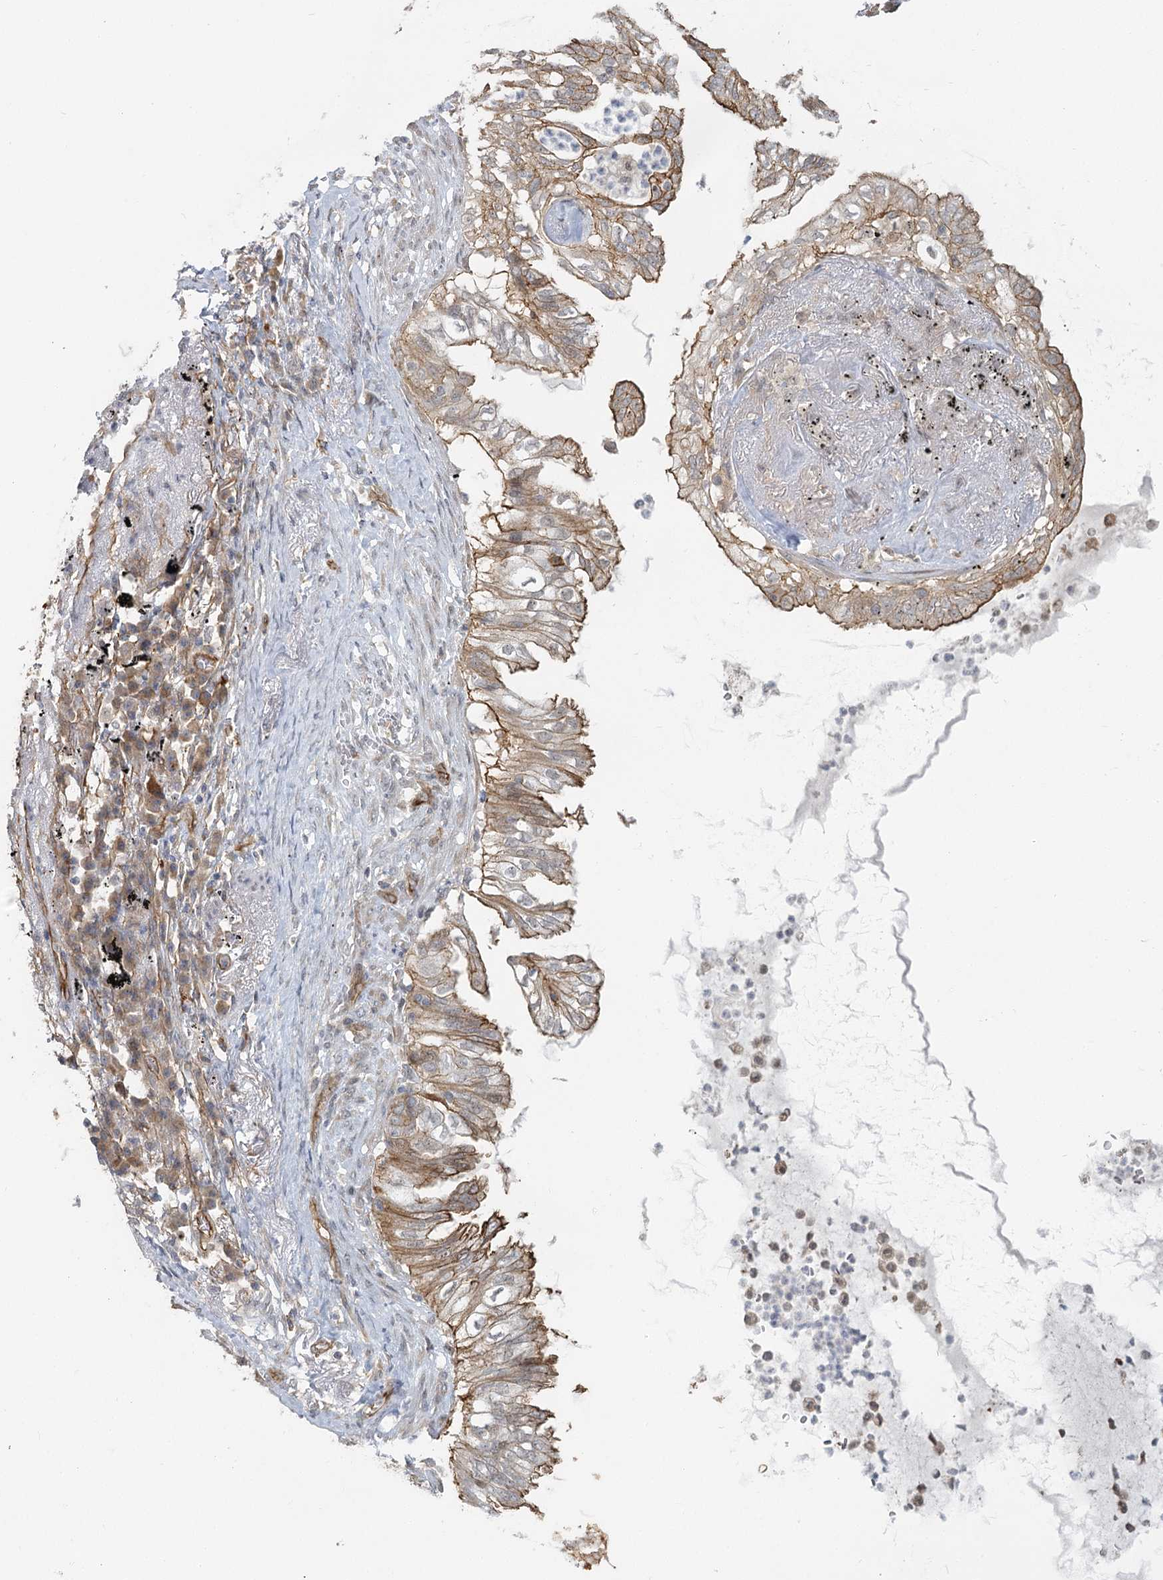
{"staining": {"intensity": "moderate", "quantity": ">75%", "location": "cytoplasmic/membranous"}, "tissue": "lung cancer", "cell_type": "Tumor cells", "image_type": "cancer", "snomed": [{"axis": "morphology", "description": "Adenocarcinoma, NOS"}, {"axis": "topography", "description": "Lung"}], "caption": "This micrograph demonstrates IHC staining of lung cancer (adenocarcinoma), with medium moderate cytoplasmic/membranous expression in approximately >75% of tumor cells.", "gene": "RPP14", "patient": {"sex": "female", "age": 70}}